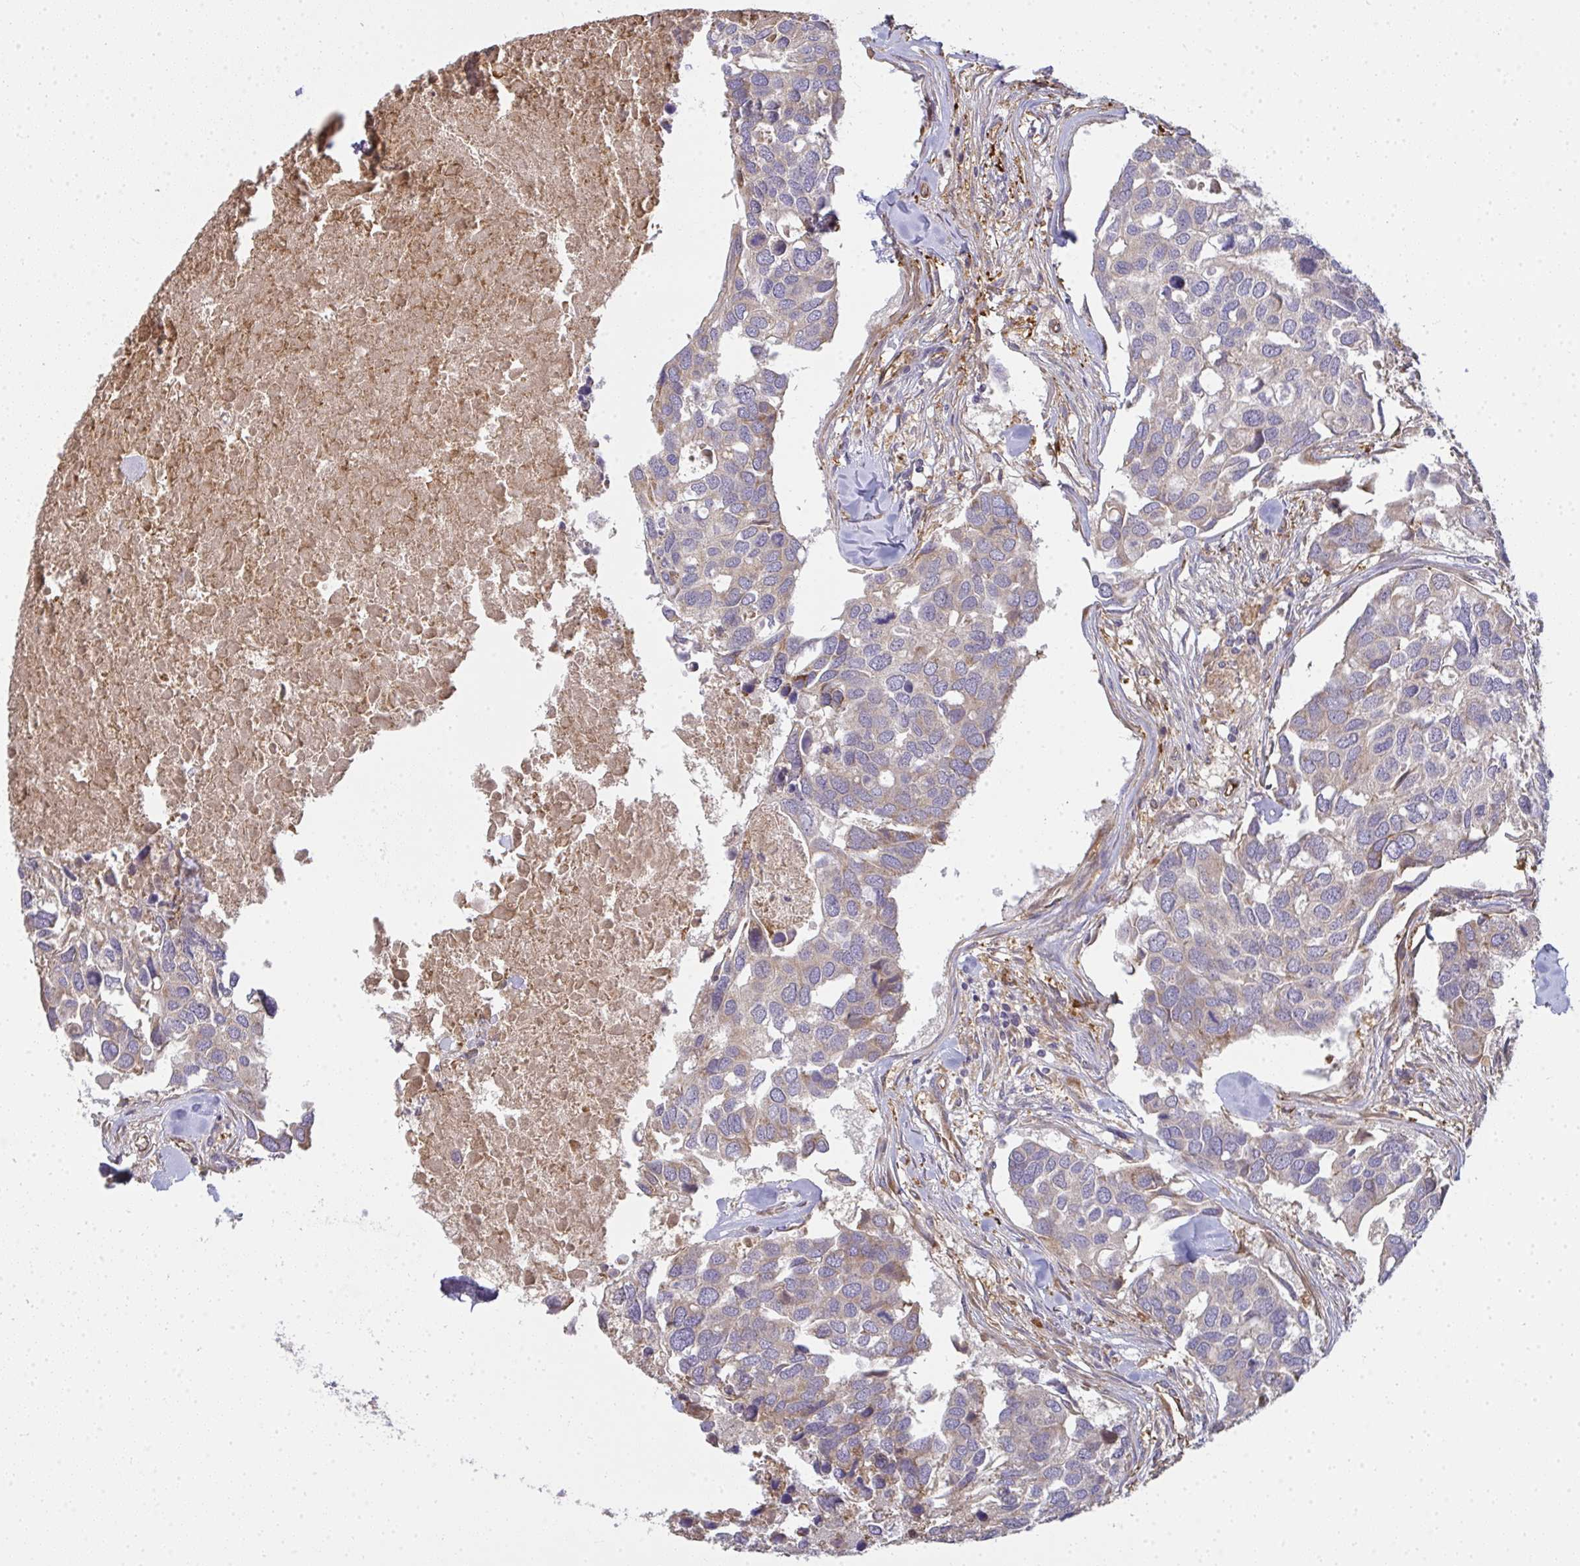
{"staining": {"intensity": "weak", "quantity": "<25%", "location": "cytoplasmic/membranous"}, "tissue": "breast cancer", "cell_type": "Tumor cells", "image_type": "cancer", "snomed": [{"axis": "morphology", "description": "Duct carcinoma"}, {"axis": "topography", "description": "Breast"}], "caption": "High magnification brightfield microscopy of breast cancer (invasive ductal carcinoma) stained with DAB (brown) and counterstained with hematoxylin (blue): tumor cells show no significant expression.", "gene": "B4GALT6", "patient": {"sex": "female", "age": 83}}